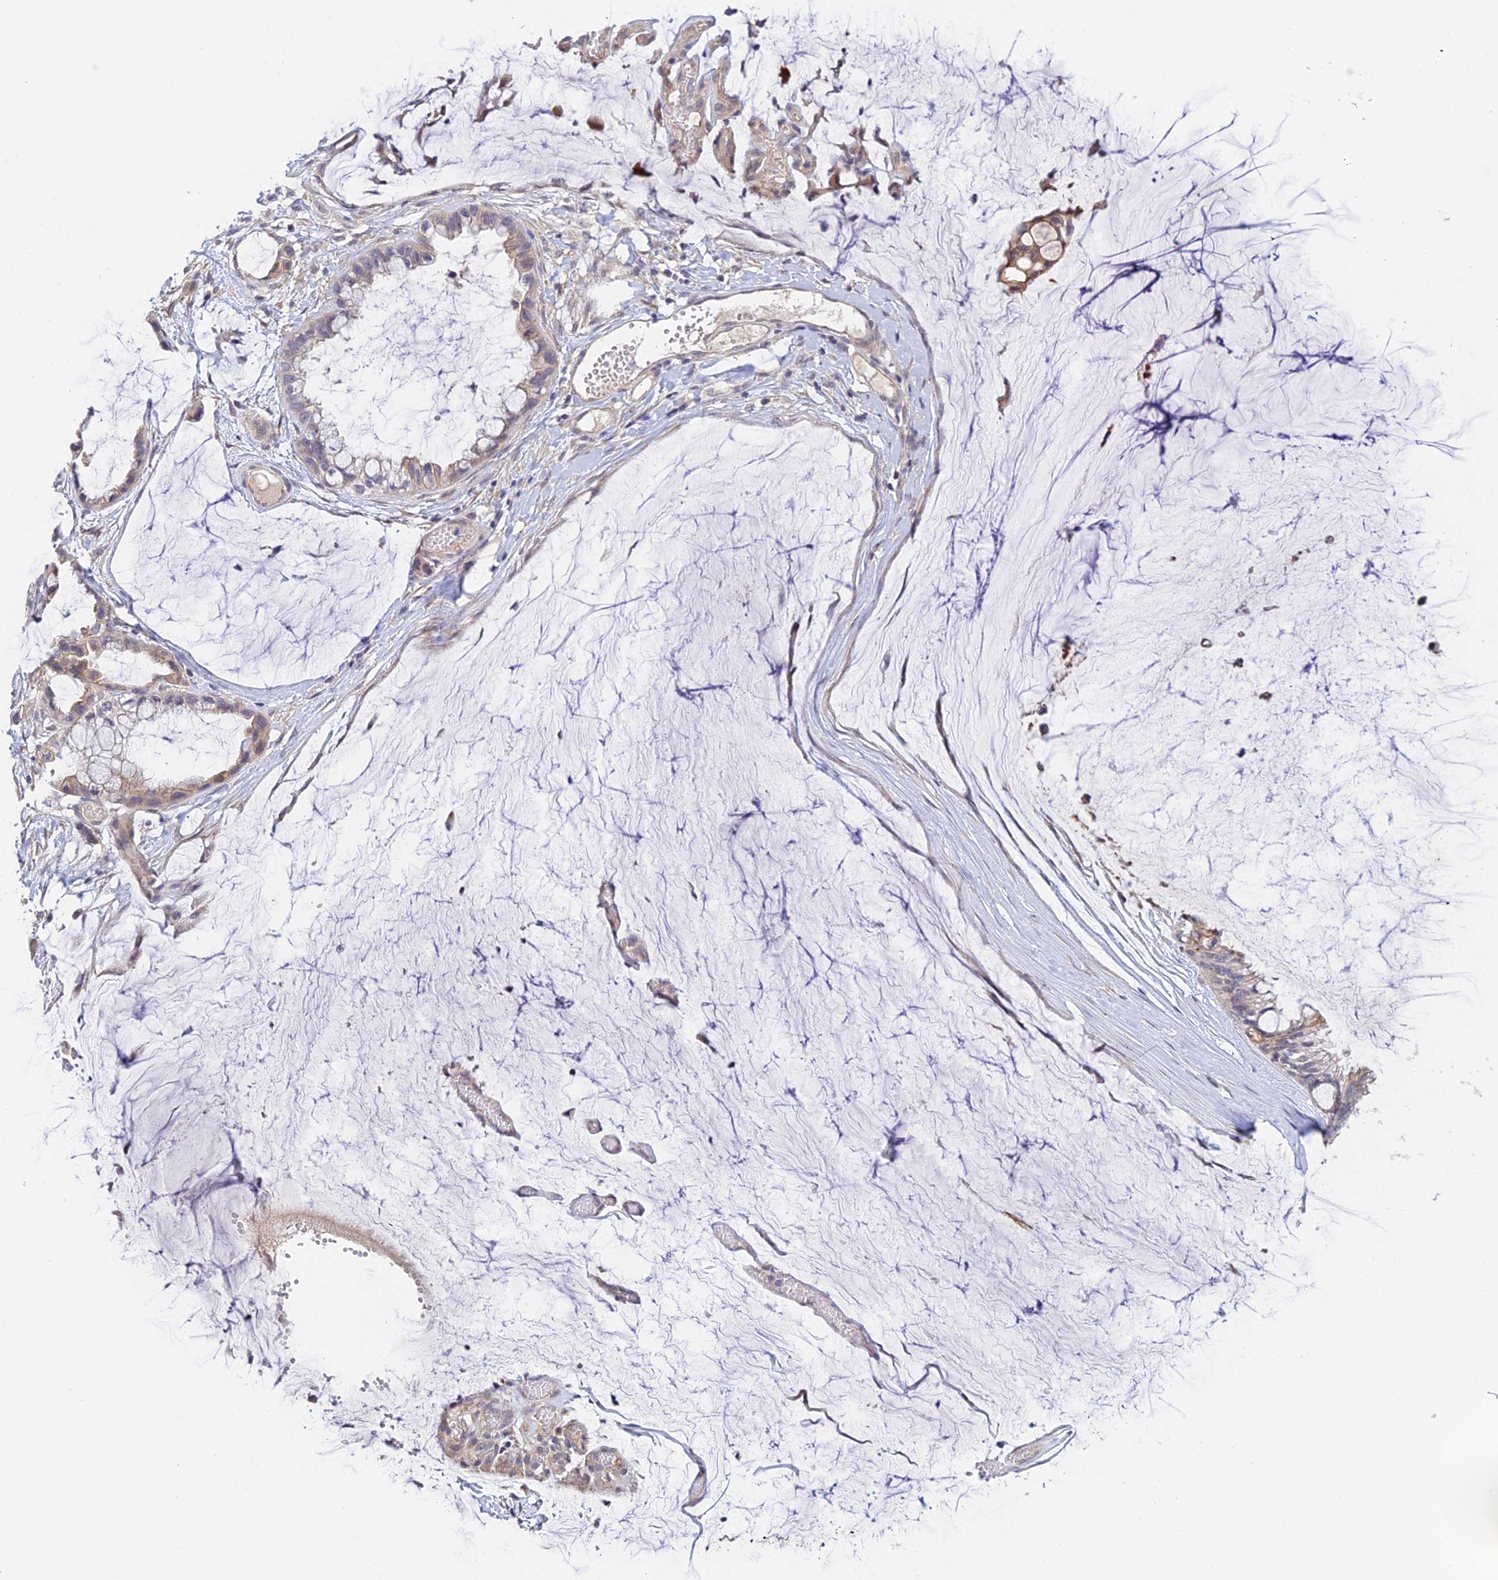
{"staining": {"intensity": "weak", "quantity": "<25%", "location": "cytoplasmic/membranous"}, "tissue": "ovarian cancer", "cell_type": "Tumor cells", "image_type": "cancer", "snomed": [{"axis": "morphology", "description": "Cystadenocarcinoma, mucinous, NOS"}, {"axis": "topography", "description": "Ovary"}], "caption": "An image of human ovarian cancer (mucinous cystadenocarcinoma) is negative for staining in tumor cells.", "gene": "CWH43", "patient": {"sex": "female", "age": 39}}